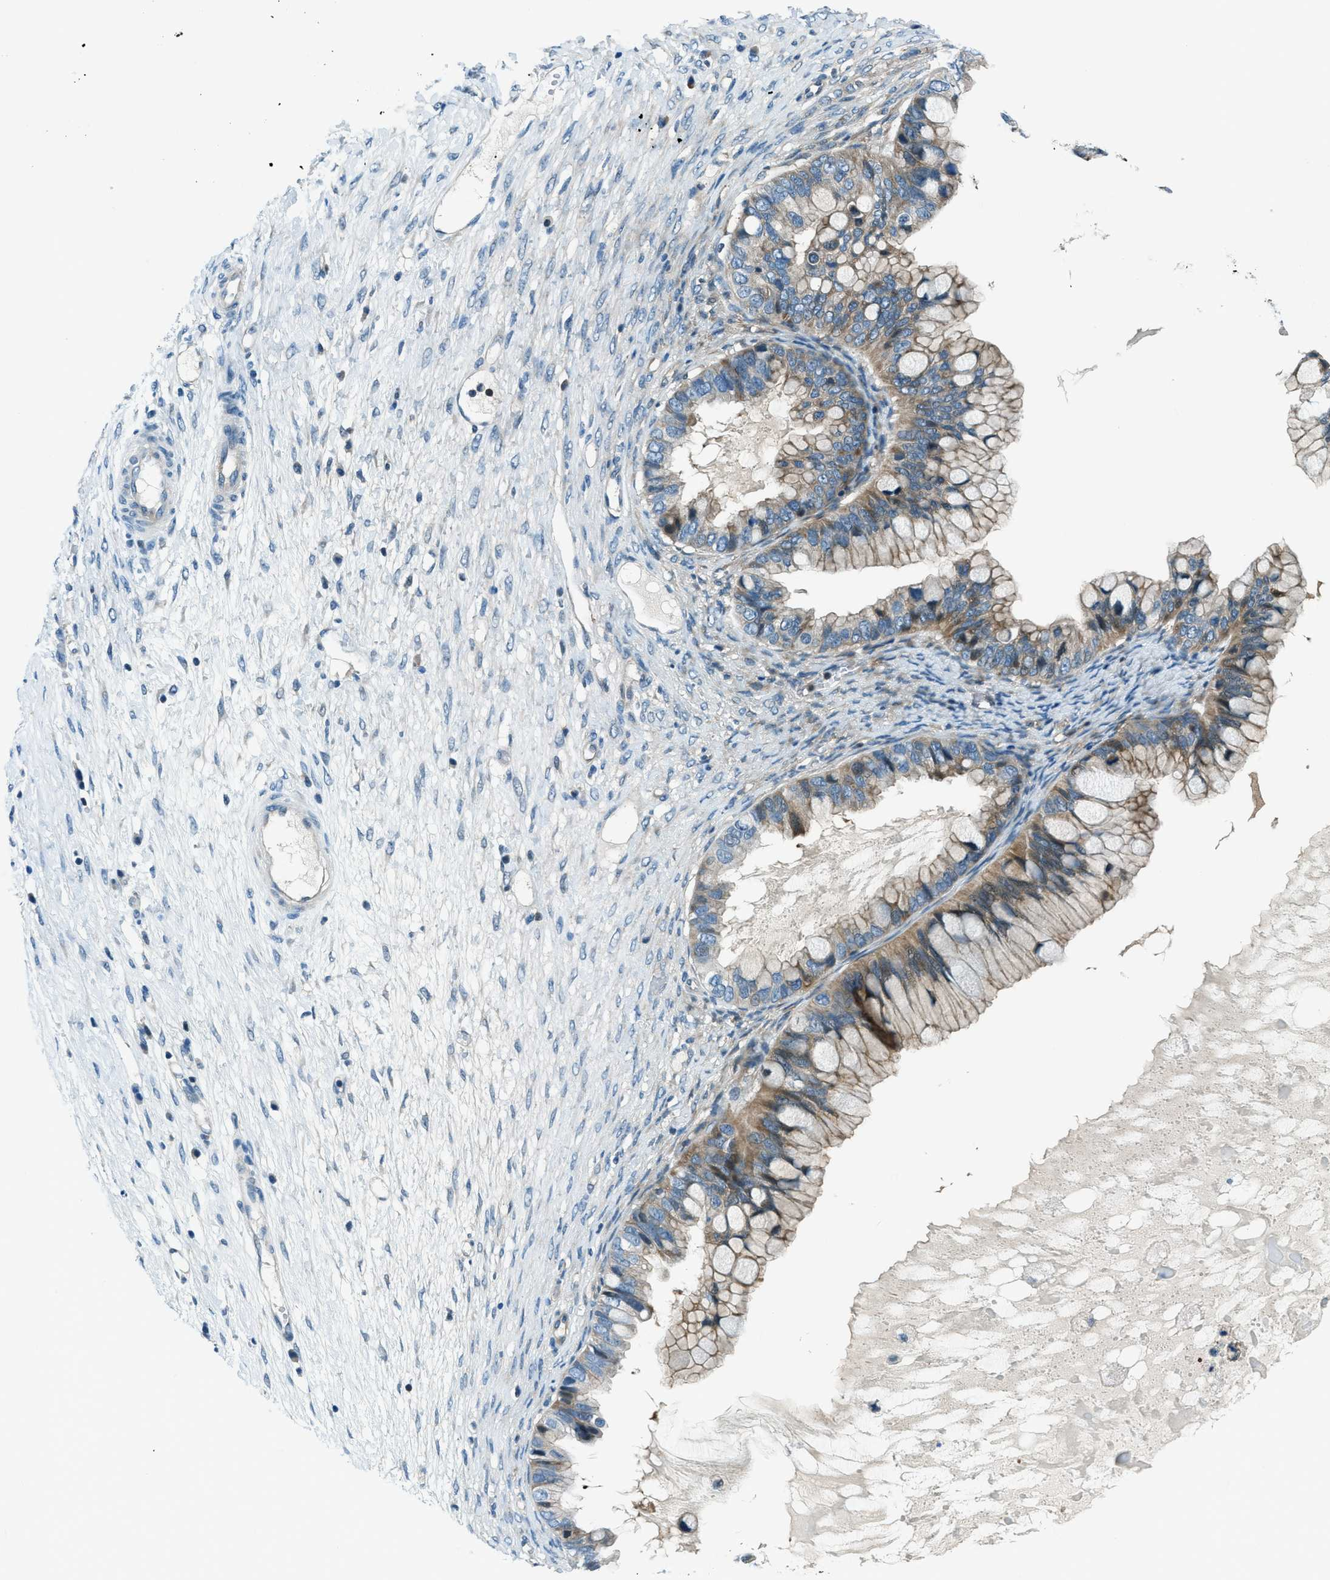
{"staining": {"intensity": "weak", "quantity": ">75%", "location": "cytoplasmic/membranous"}, "tissue": "ovarian cancer", "cell_type": "Tumor cells", "image_type": "cancer", "snomed": [{"axis": "morphology", "description": "Cystadenocarcinoma, mucinous, NOS"}, {"axis": "topography", "description": "Ovary"}], "caption": "A high-resolution histopathology image shows immunohistochemistry staining of ovarian mucinous cystadenocarcinoma, which demonstrates weak cytoplasmic/membranous positivity in about >75% of tumor cells.", "gene": "HEBP2", "patient": {"sex": "female", "age": 80}}